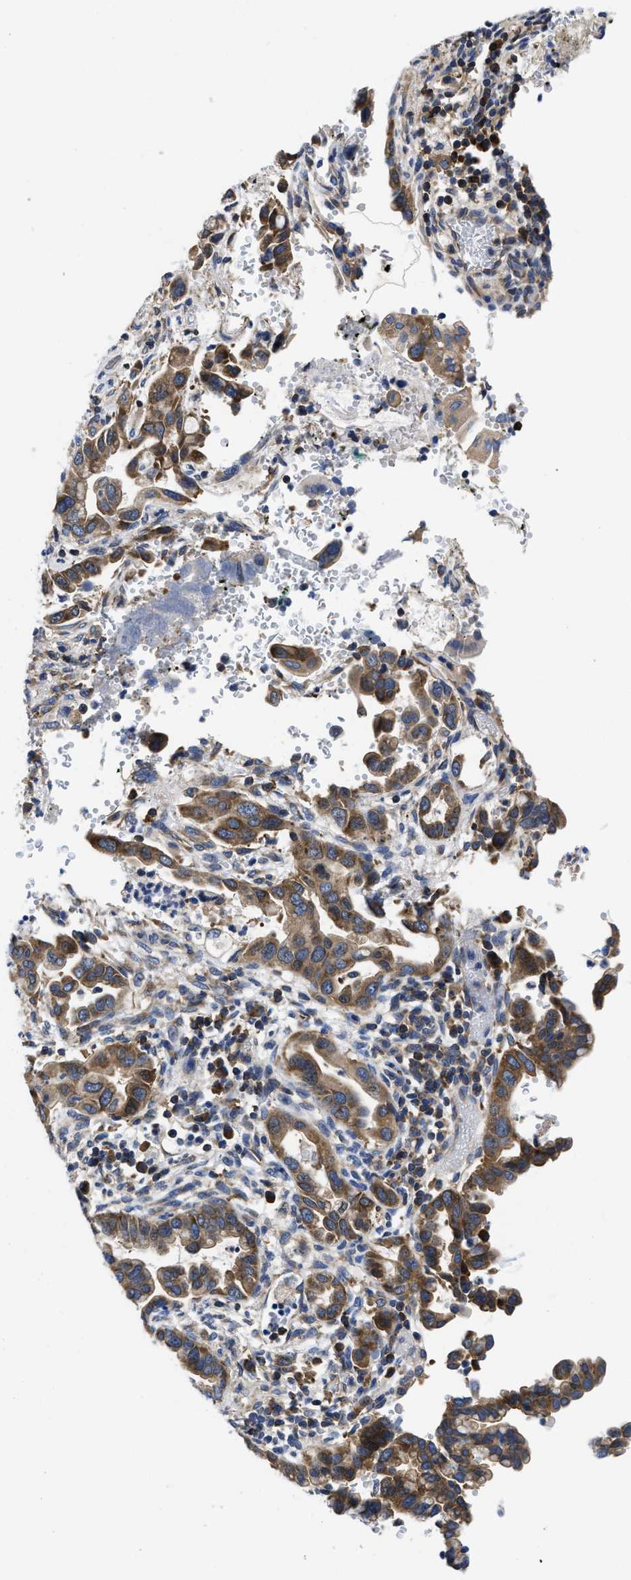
{"staining": {"intensity": "moderate", "quantity": ">75%", "location": "cytoplasmic/membranous"}, "tissue": "pancreatic cancer", "cell_type": "Tumor cells", "image_type": "cancer", "snomed": [{"axis": "morphology", "description": "Adenocarcinoma, NOS"}, {"axis": "topography", "description": "Pancreas"}], "caption": "This is an image of immunohistochemistry (IHC) staining of pancreatic adenocarcinoma, which shows moderate positivity in the cytoplasmic/membranous of tumor cells.", "gene": "YARS1", "patient": {"sex": "female", "age": 70}}